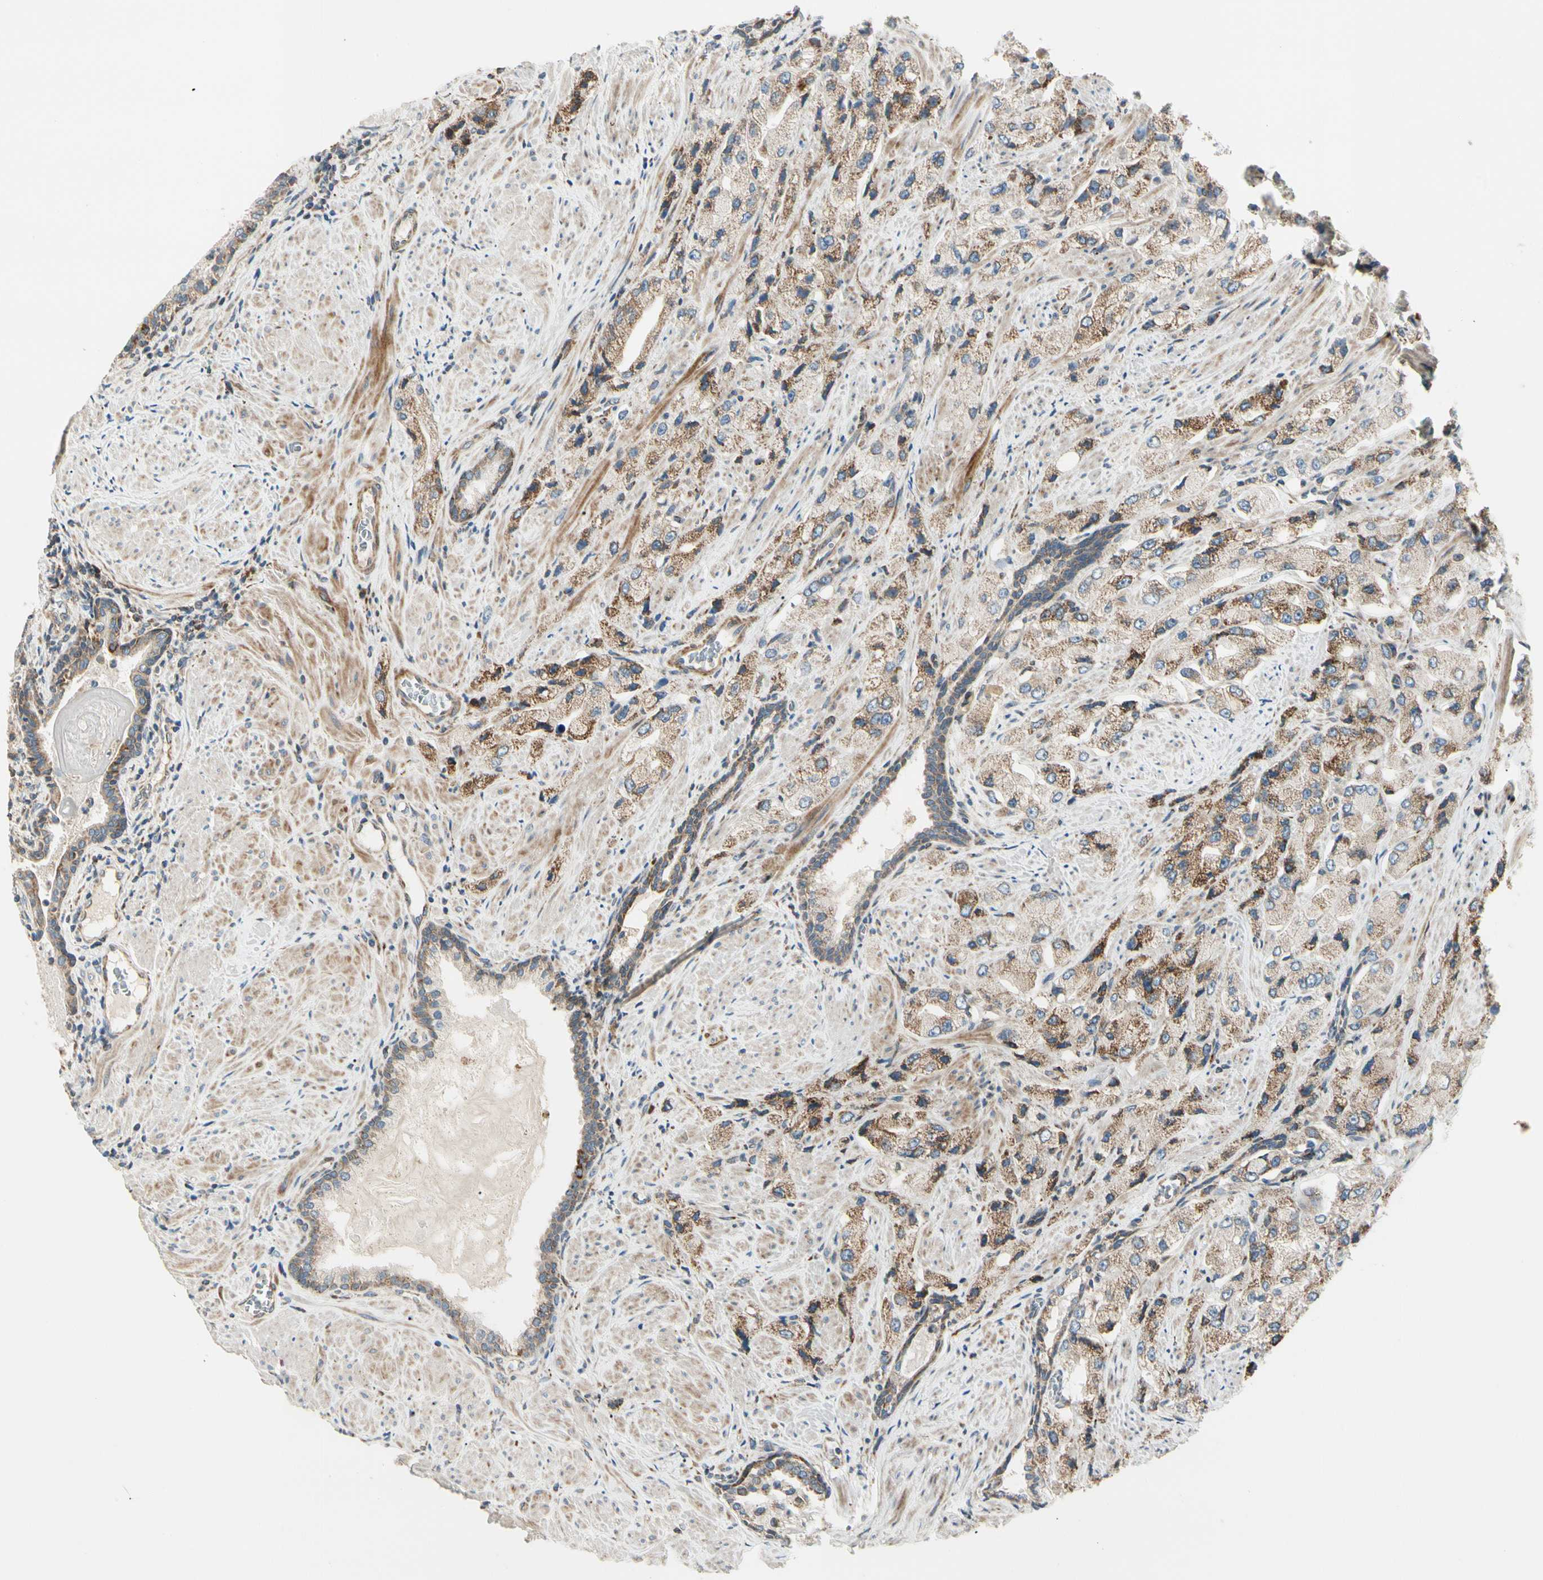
{"staining": {"intensity": "moderate", "quantity": ">75%", "location": "cytoplasmic/membranous"}, "tissue": "prostate cancer", "cell_type": "Tumor cells", "image_type": "cancer", "snomed": [{"axis": "morphology", "description": "Adenocarcinoma, High grade"}, {"axis": "topography", "description": "Prostate"}], "caption": "Human prostate high-grade adenocarcinoma stained with a brown dye reveals moderate cytoplasmic/membranous positive staining in about >75% of tumor cells.", "gene": "MRPL9", "patient": {"sex": "male", "age": 58}}